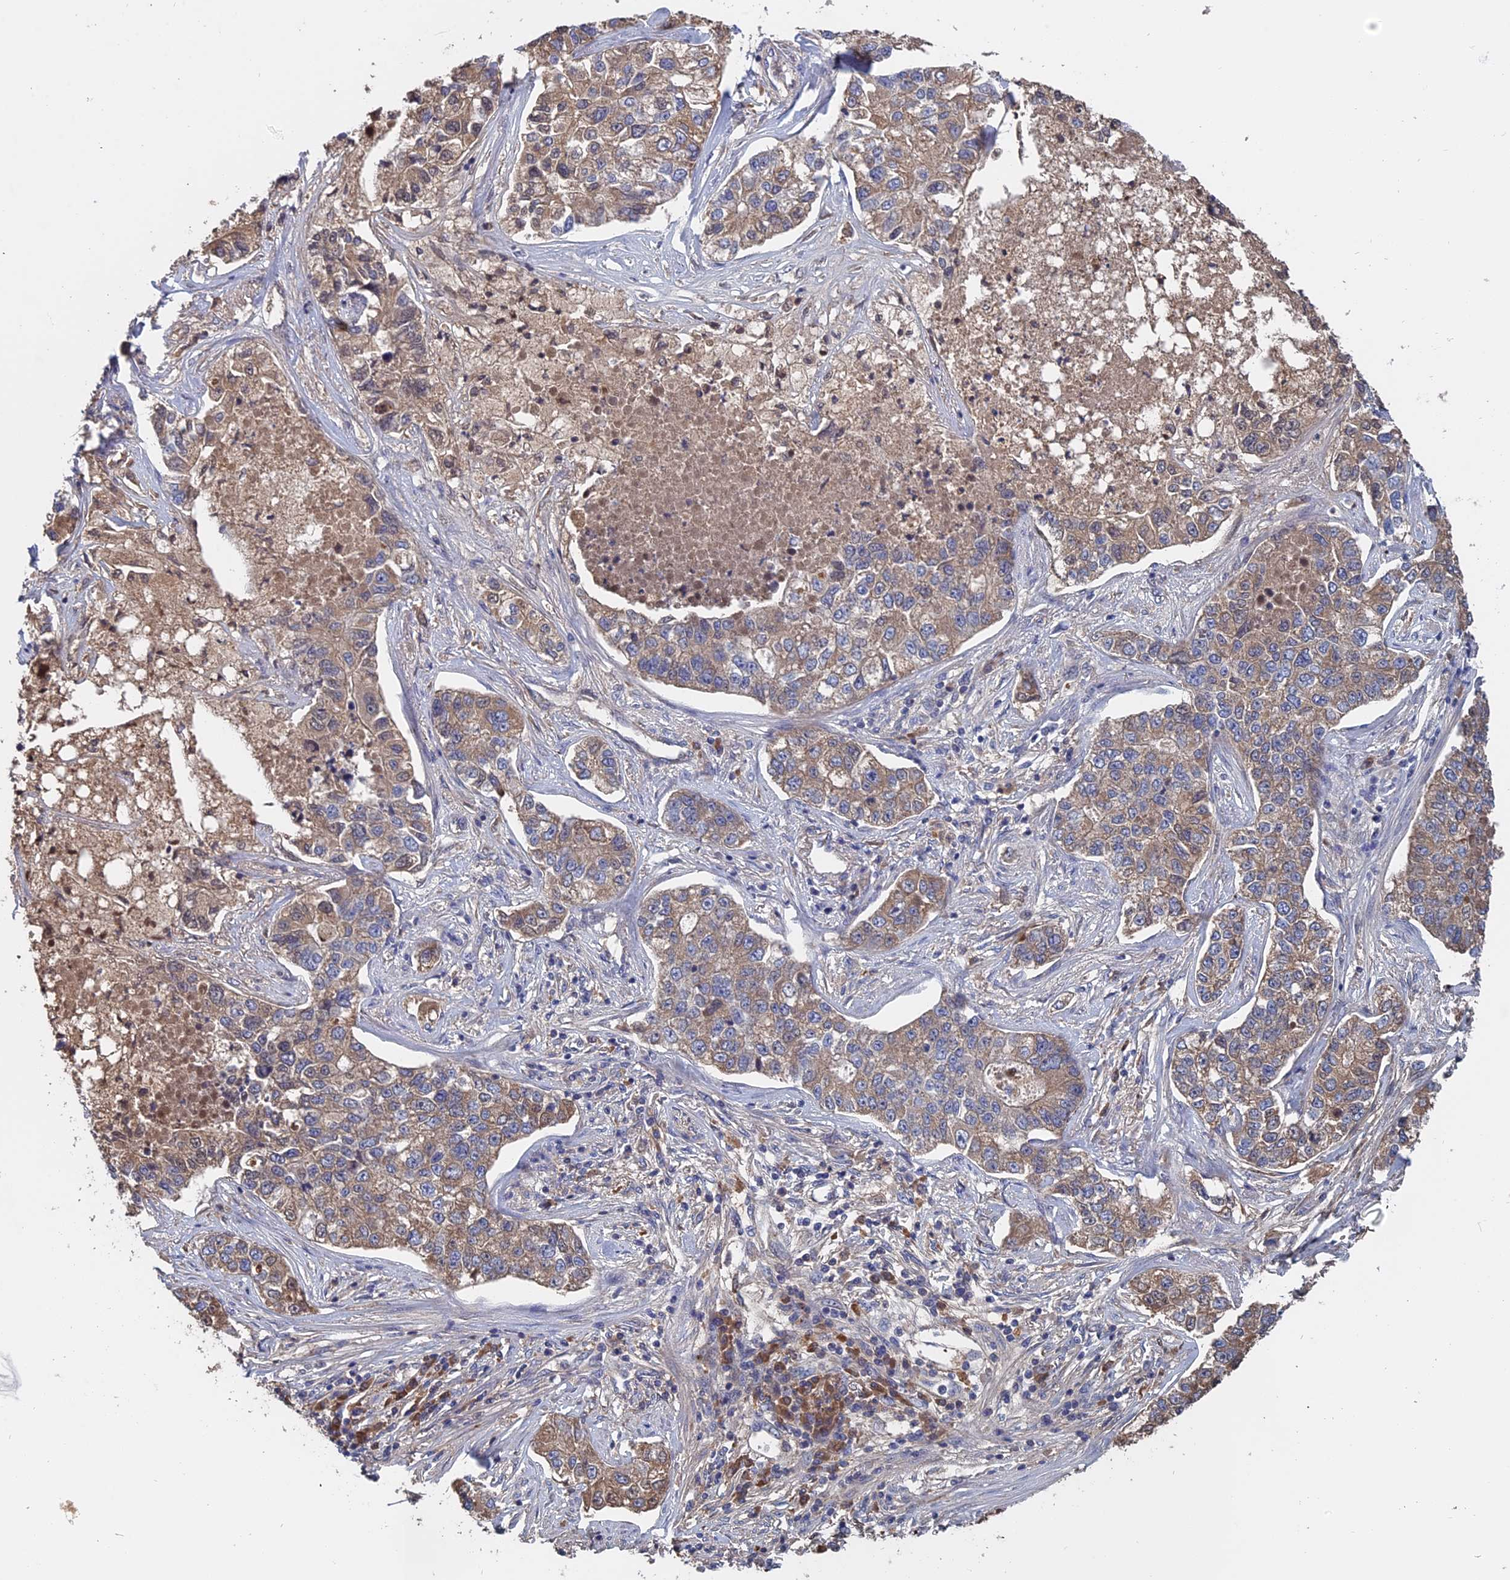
{"staining": {"intensity": "weak", "quantity": ">75%", "location": "cytoplasmic/membranous"}, "tissue": "lung cancer", "cell_type": "Tumor cells", "image_type": "cancer", "snomed": [{"axis": "morphology", "description": "Adenocarcinoma, NOS"}, {"axis": "topography", "description": "Lung"}], "caption": "Immunohistochemical staining of lung cancer (adenocarcinoma) reveals low levels of weak cytoplasmic/membranous protein expression in approximately >75% of tumor cells.", "gene": "SLC33A1", "patient": {"sex": "male", "age": 49}}